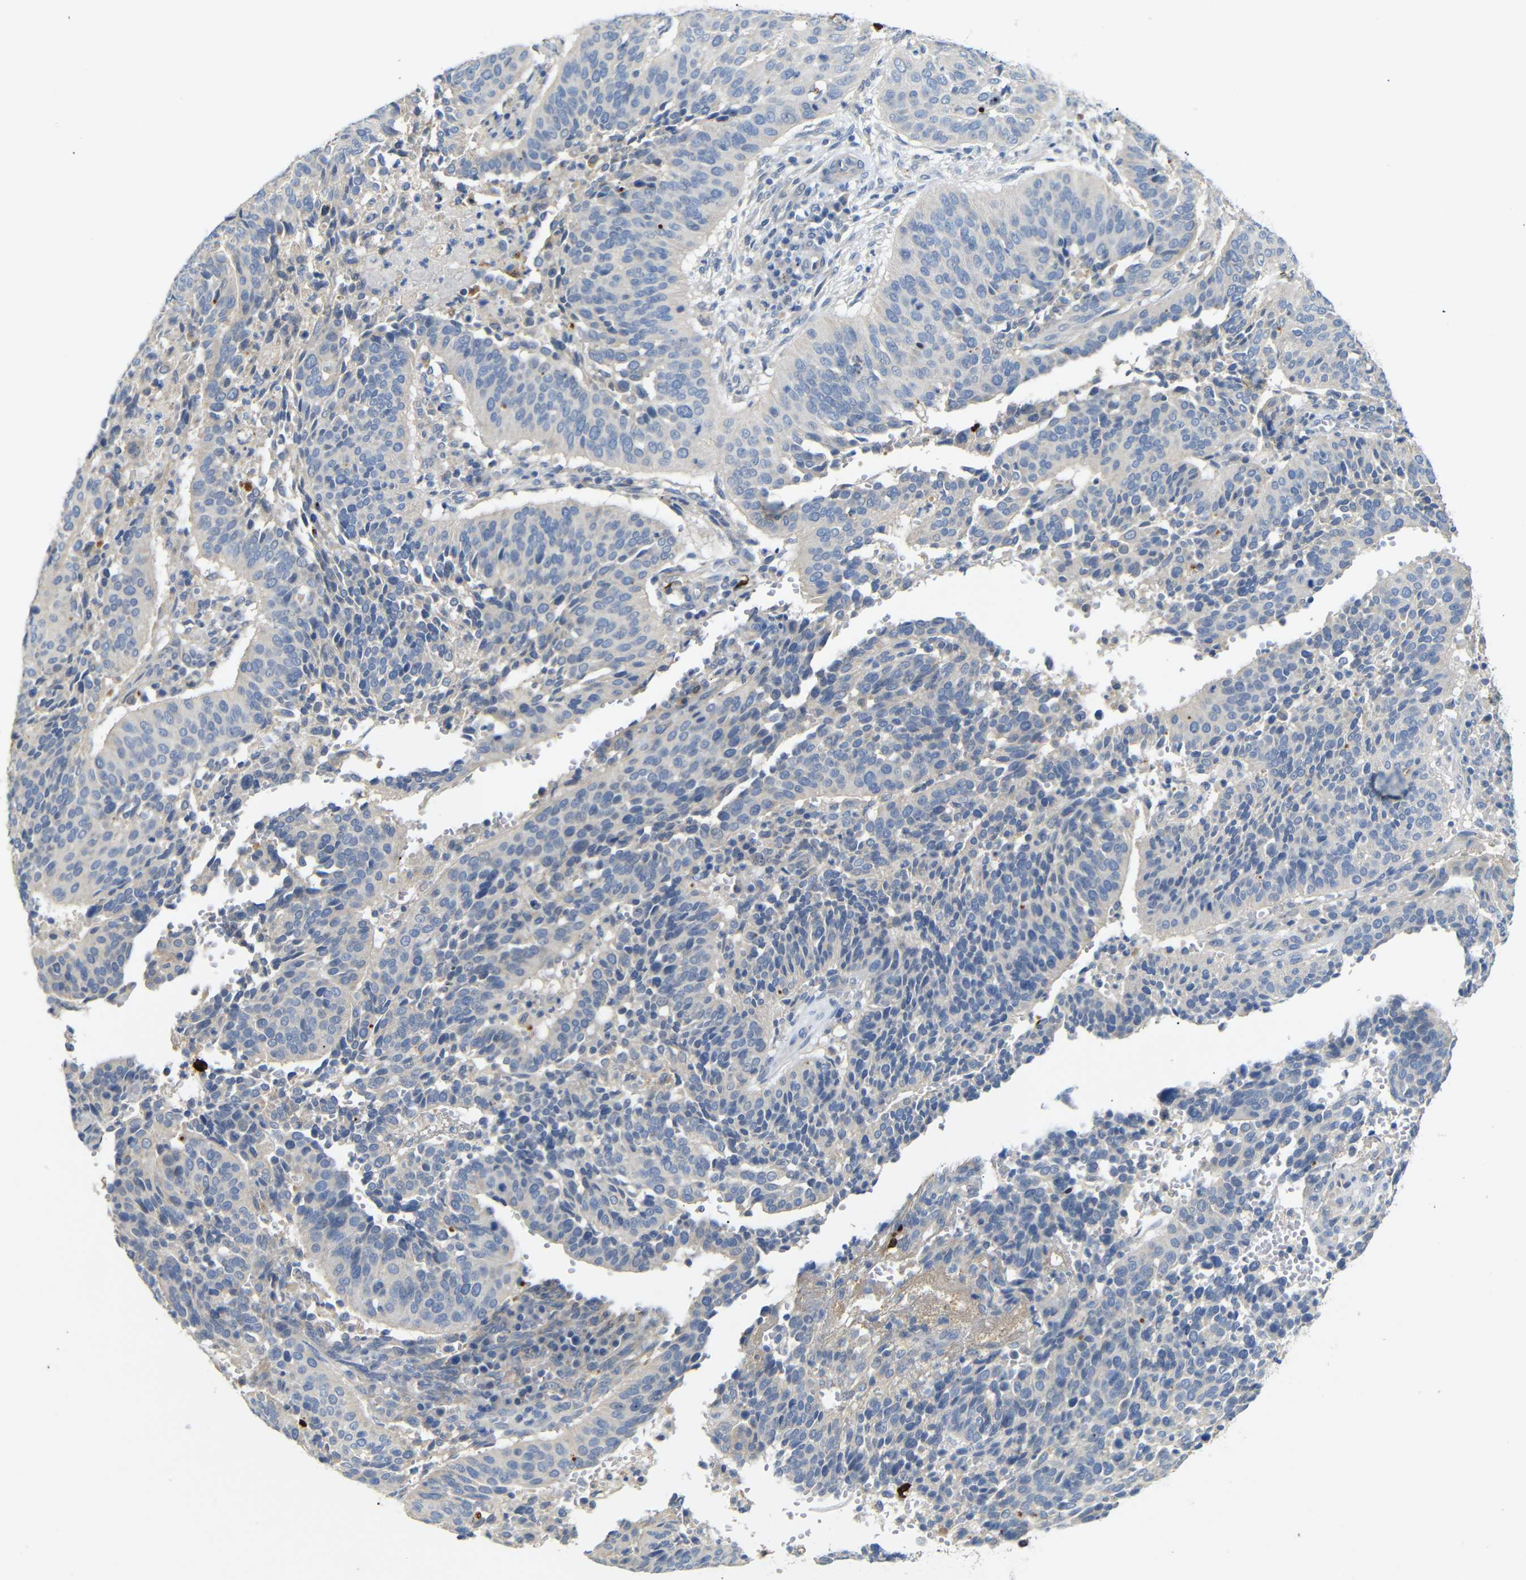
{"staining": {"intensity": "weak", "quantity": "25%-75%", "location": "cytoplasmic/membranous"}, "tissue": "cervical cancer", "cell_type": "Tumor cells", "image_type": "cancer", "snomed": [{"axis": "morphology", "description": "Normal tissue, NOS"}, {"axis": "morphology", "description": "Squamous cell carcinoma, NOS"}, {"axis": "topography", "description": "Cervix"}], "caption": "Immunohistochemical staining of squamous cell carcinoma (cervical) shows low levels of weak cytoplasmic/membranous staining in about 25%-75% of tumor cells. Nuclei are stained in blue.", "gene": "ALOX15", "patient": {"sex": "female", "age": 39}}